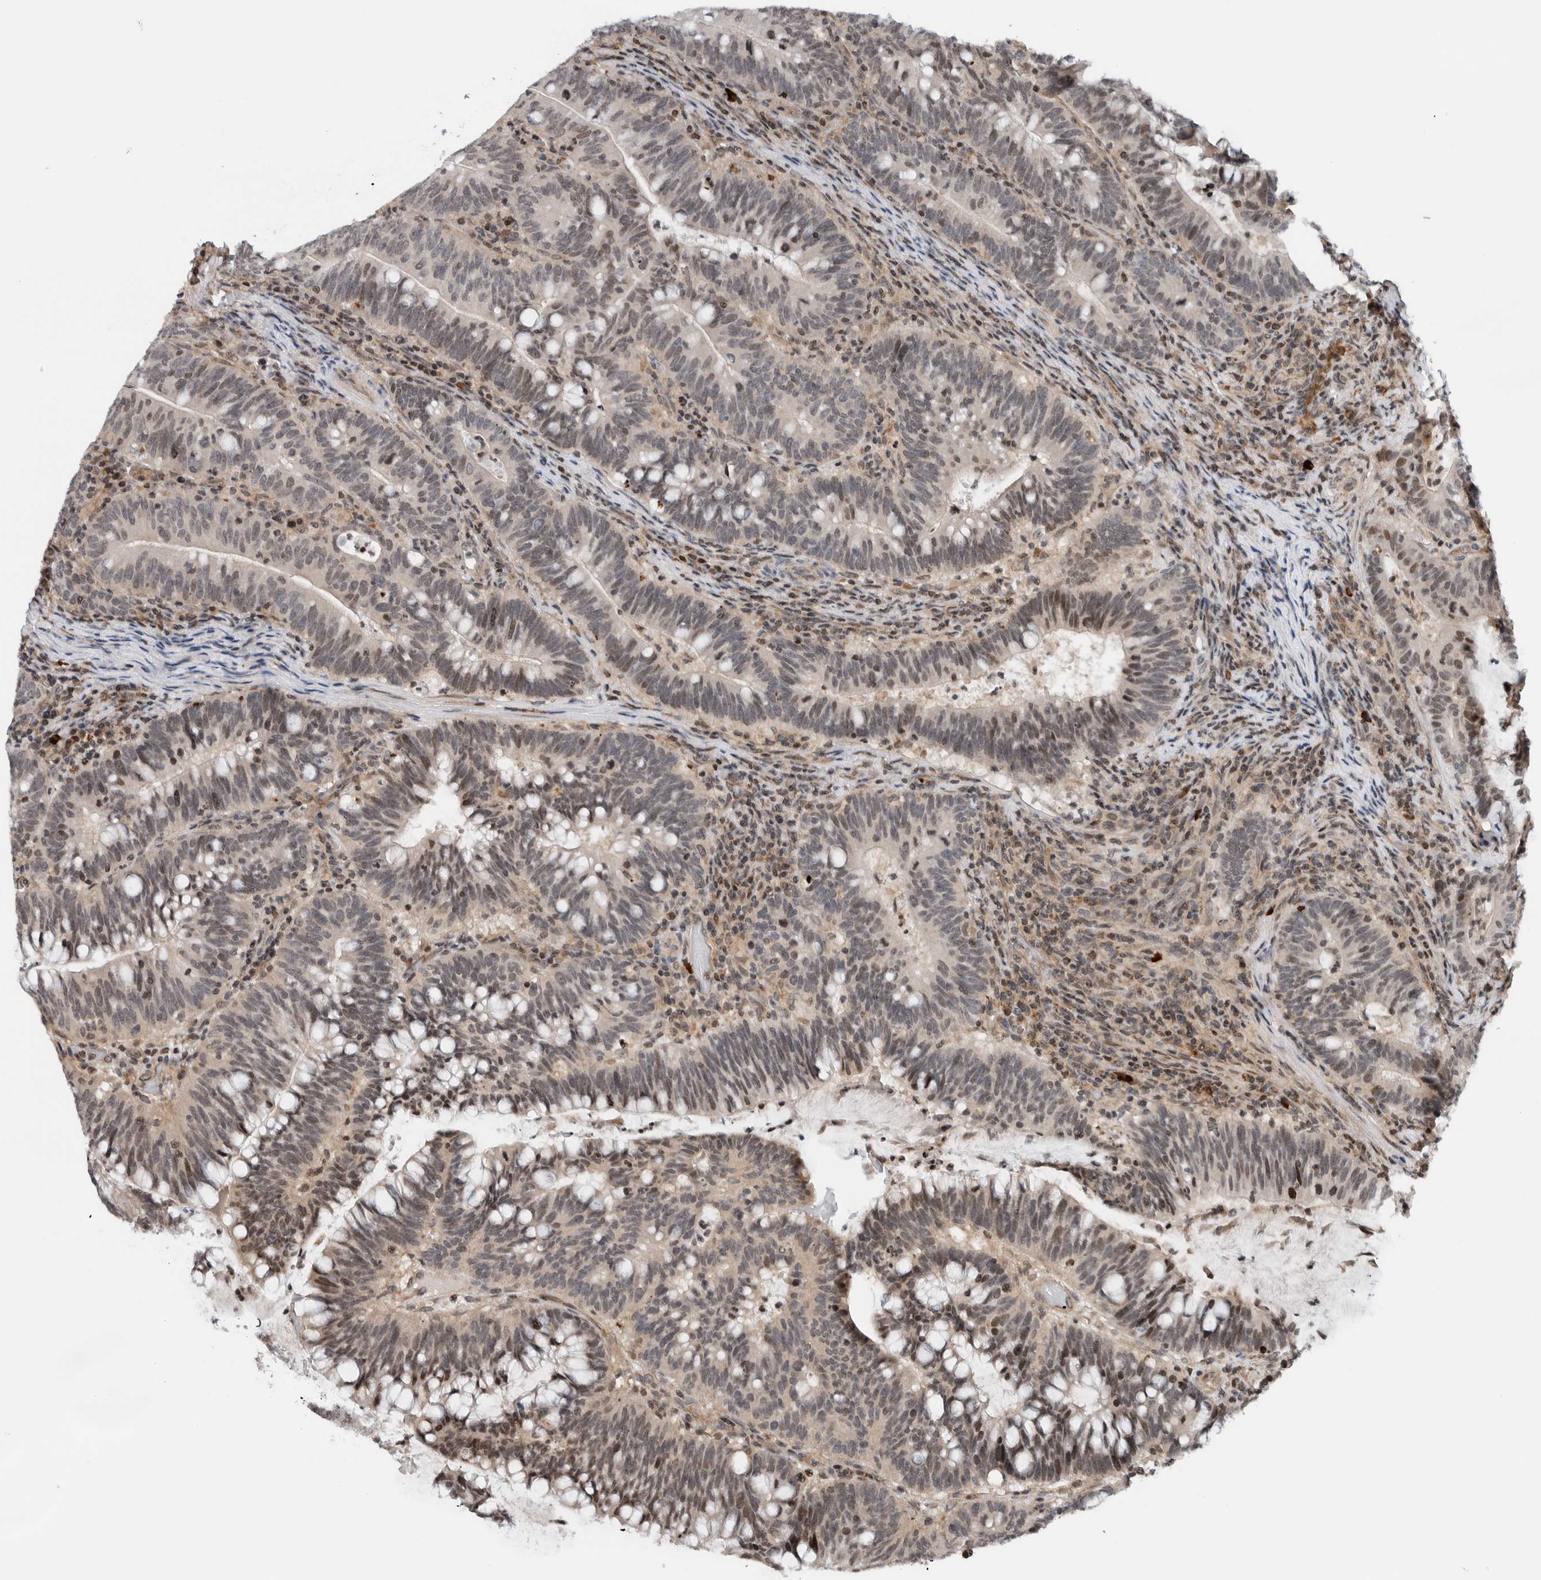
{"staining": {"intensity": "weak", "quantity": "25%-75%", "location": "nuclear"}, "tissue": "colorectal cancer", "cell_type": "Tumor cells", "image_type": "cancer", "snomed": [{"axis": "morphology", "description": "Adenocarcinoma, NOS"}, {"axis": "topography", "description": "Colon"}], "caption": "A brown stain highlights weak nuclear expression of a protein in colorectal adenocarcinoma tumor cells. The staining is performed using DAB (3,3'-diaminobenzidine) brown chromogen to label protein expression. The nuclei are counter-stained blue using hematoxylin.", "gene": "NPLOC4", "patient": {"sex": "female", "age": 66}}